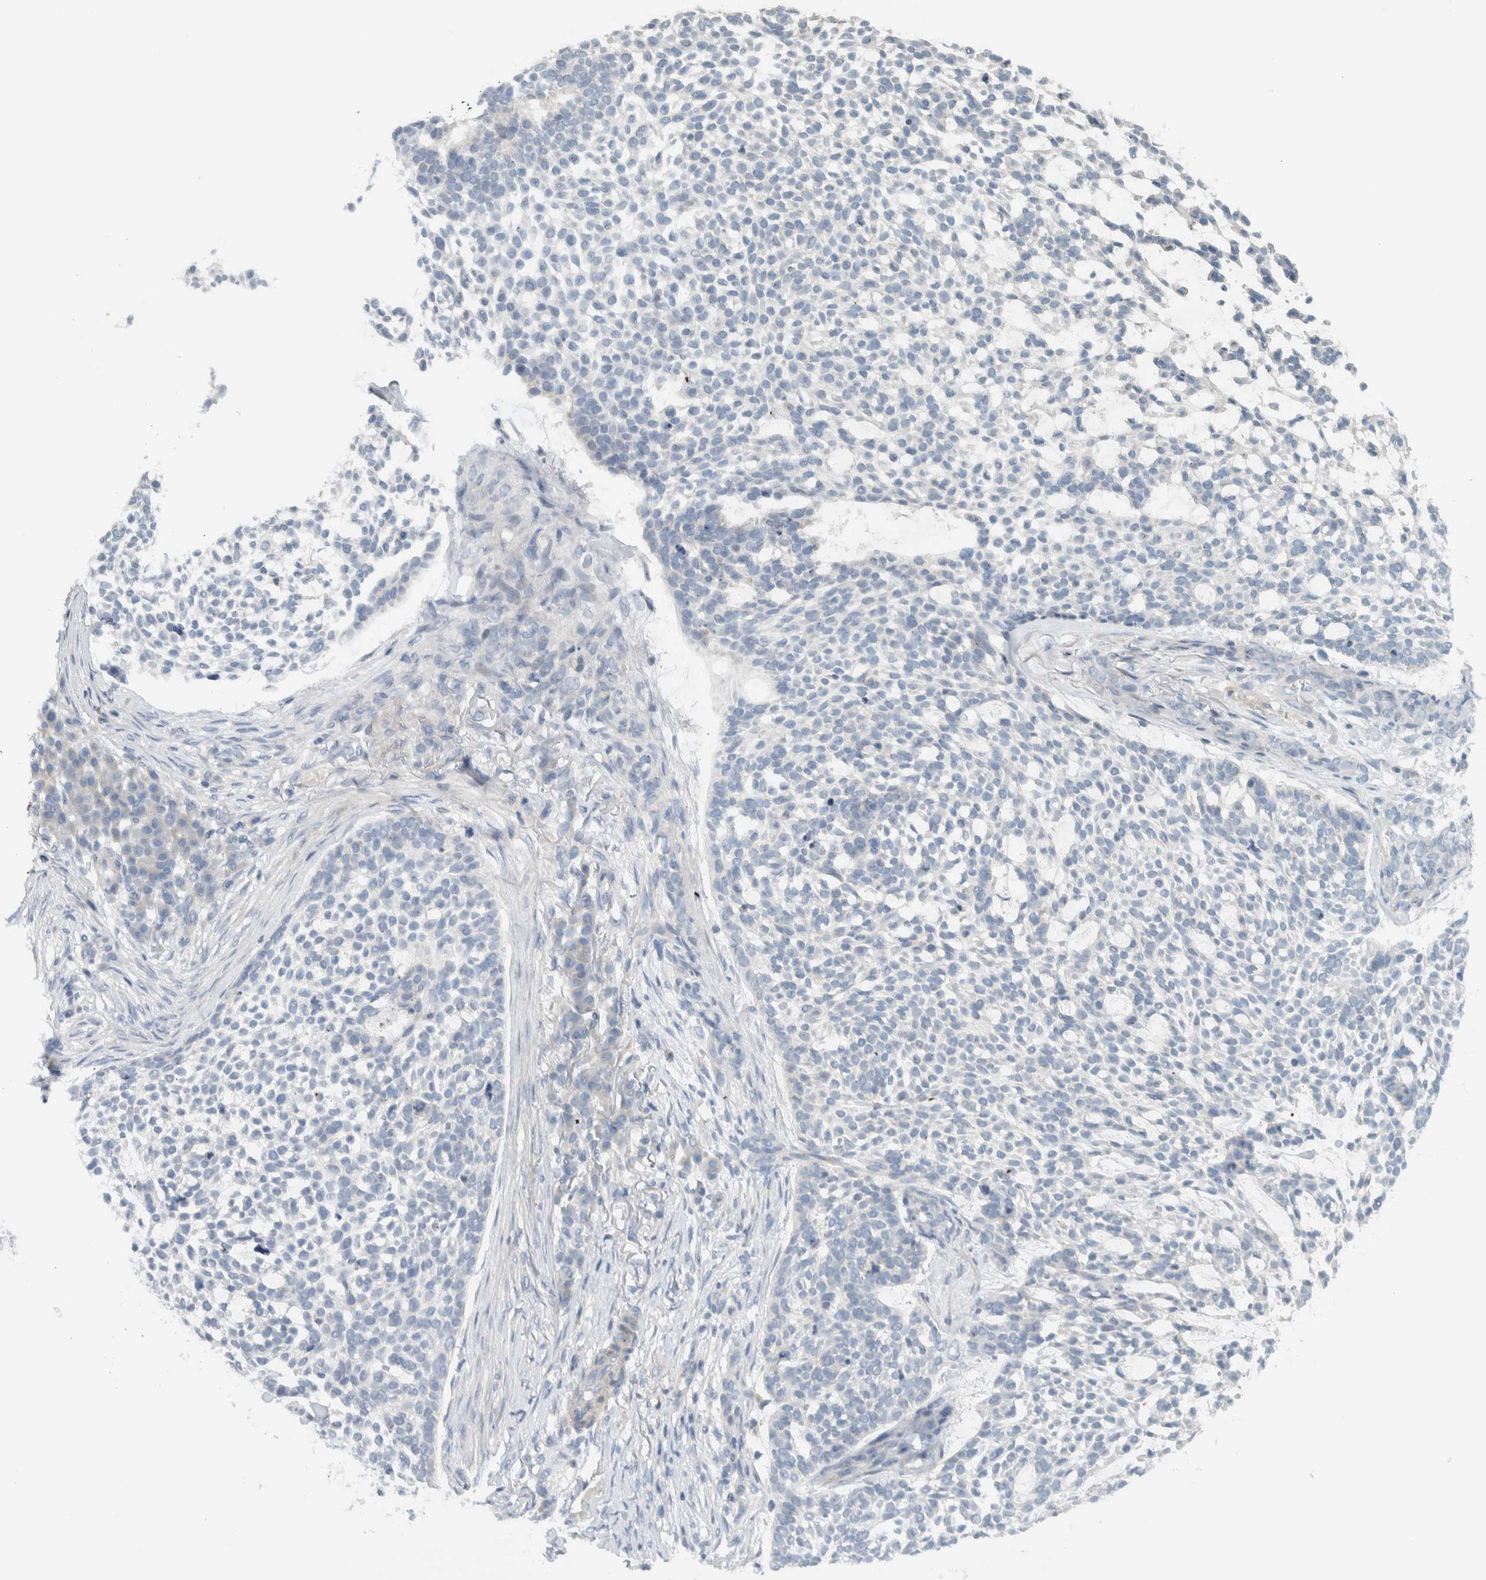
{"staining": {"intensity": "negative", "quantity": "none", "location": "none"}, "tissue": "skin cancer", "cell_type": "Tumor cells", "image_type": "cancer", "snomed": [{"axis": "morphology", "description": "Basal cell carcinoma"}, {"axis": "topography", "description": "Skin"}], "caption": "A micrograph of skin cancer stained for a protein reveals no brown staining in tumor cells. (IHC, brightfield microscopy, high magnification).", "gene": "MPRIP", "patient": {"sex": "female", "age": 64}}